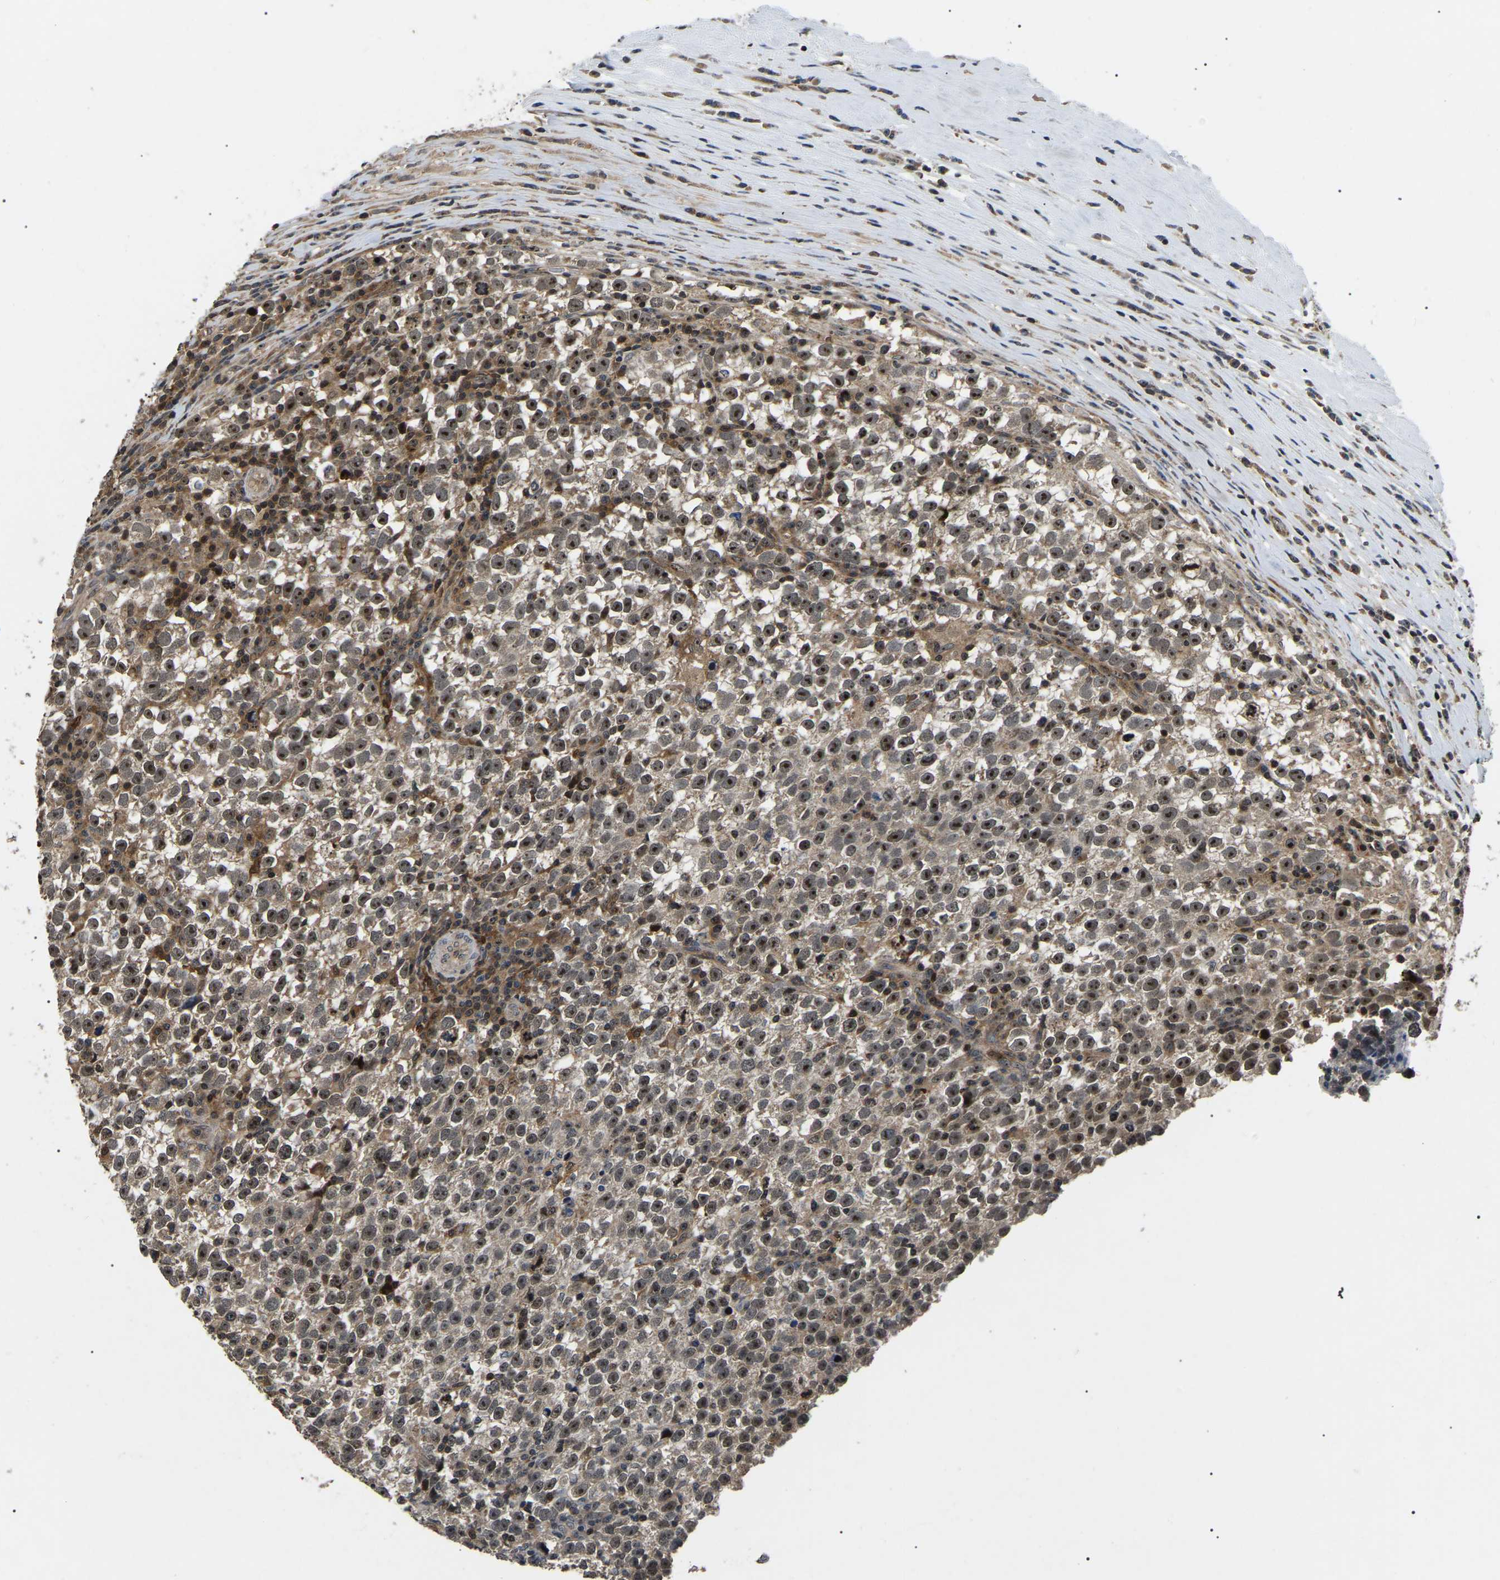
{"staining": {"intensity": "strong", "quantity": "25%-75%", "location": "nuclear"}, "tissue": "testis cancer", "cell_type": "Tumor cells", "image_type": "cancer", "snomed": [{"axis": "morphology", "description": "Normal tissue, NOS"}, {"axis": "morphology", "description": "Seminoma, NOS"}, {"axis": "topography", "description": "Testis"}], "caption": "Brown immunohistochemical staining in human testis cancer exhibits strong nuclear staining in approximately 25%-75% of tumor cells. (DAB IHC, brown staining for protein, blue staining for nuclei).", "gene": "RBM28", "patient": {"sex": "male", "age": 43}}